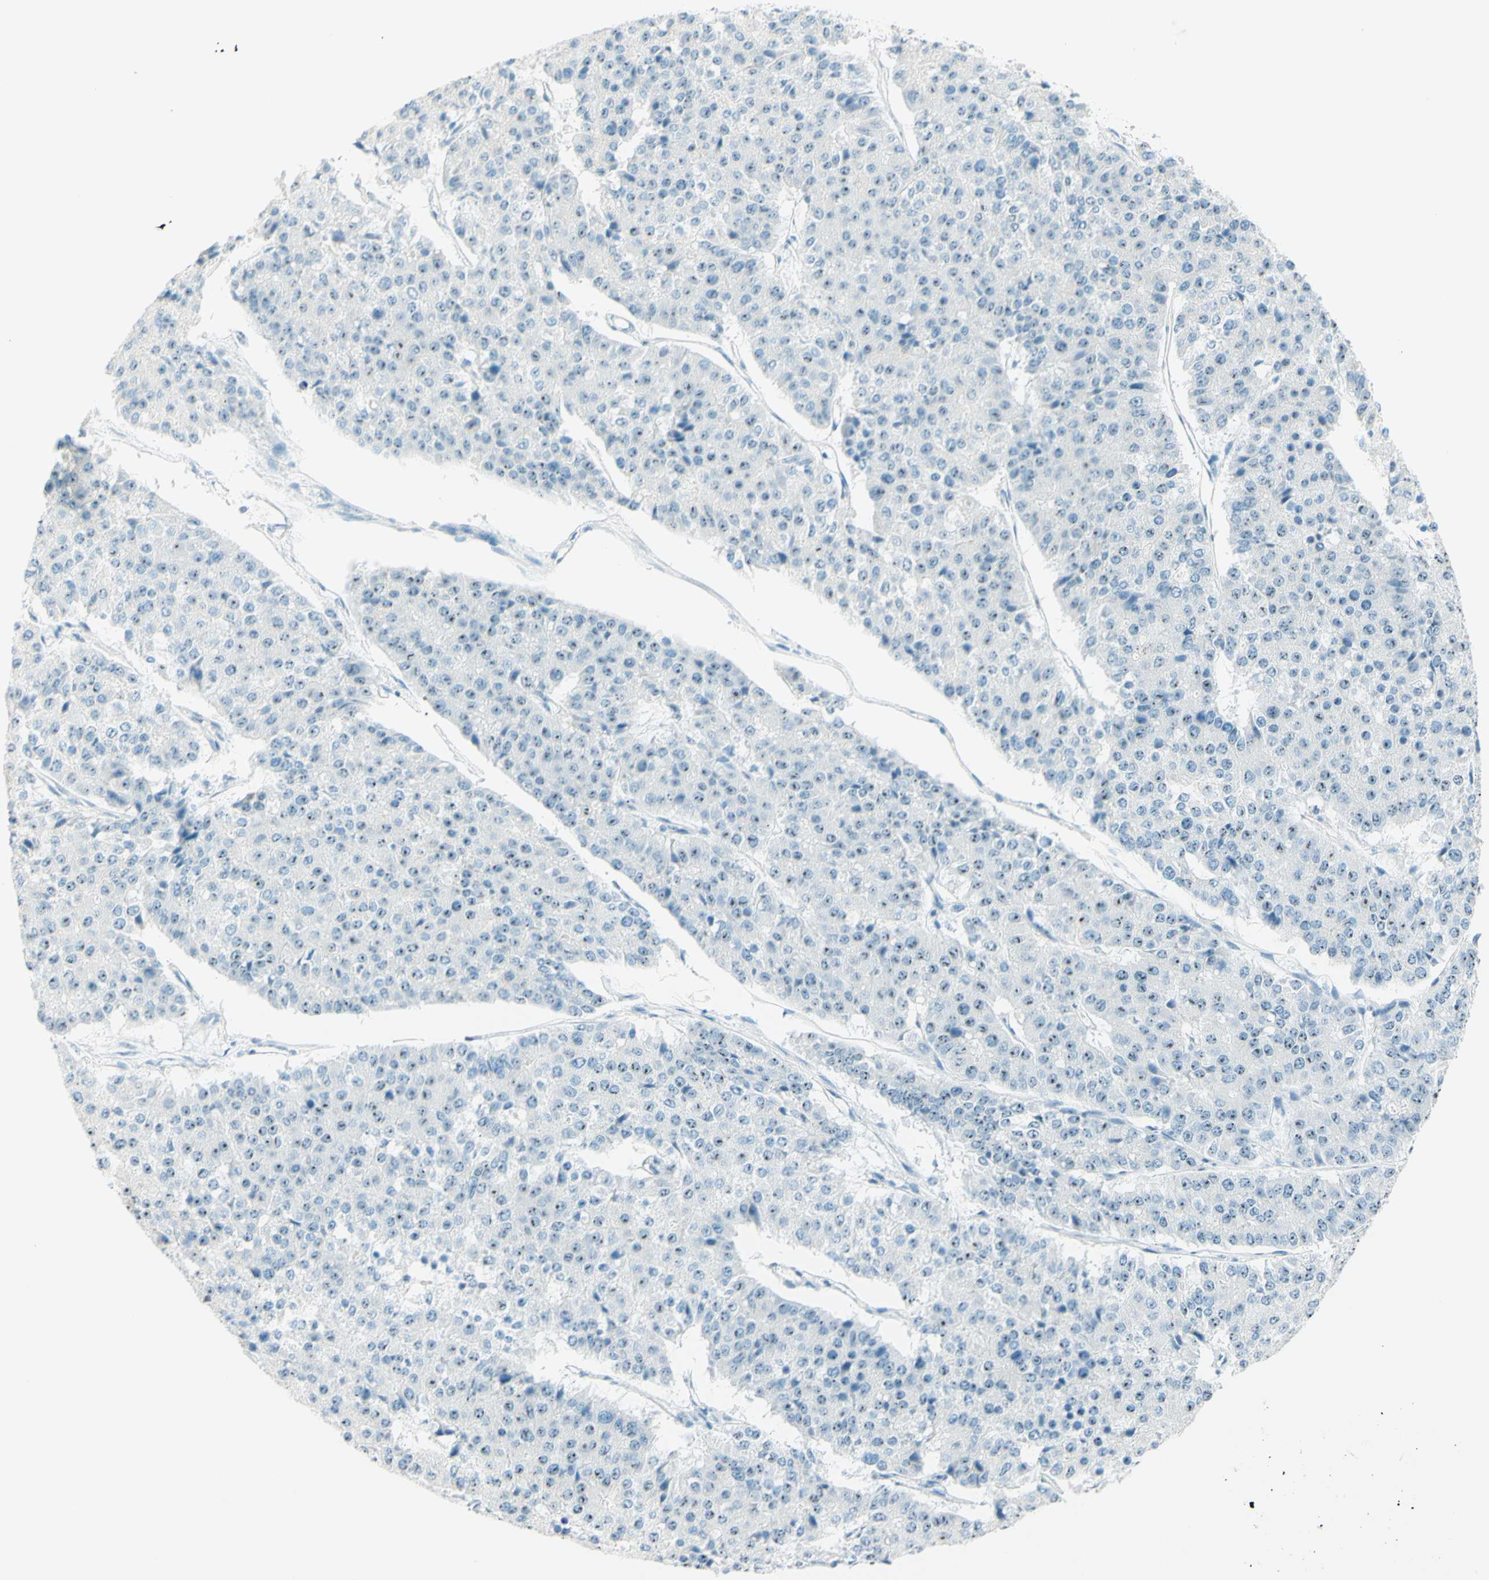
{"staining": {"intensity": "weak", "quantity": "25%-75%", "location": "nuclear"}, "tissue": "pancreatic cancer", "cell_type": "Tumor cells", "image_type": "cancer", "snomed": [{"axis": "morphology", "description": "Adenocarcinoma, NOS"}, {"axis": "topography", "description": "Pancreas"}], "caption": "Immunohistochemical staining of pancreatic cancer displays low levels of weak nuclear protein expression in approximately 25%-75% of tumor cells.", "gene": "FMR1NB", "patient": {"sex": "male", "age": 50}}